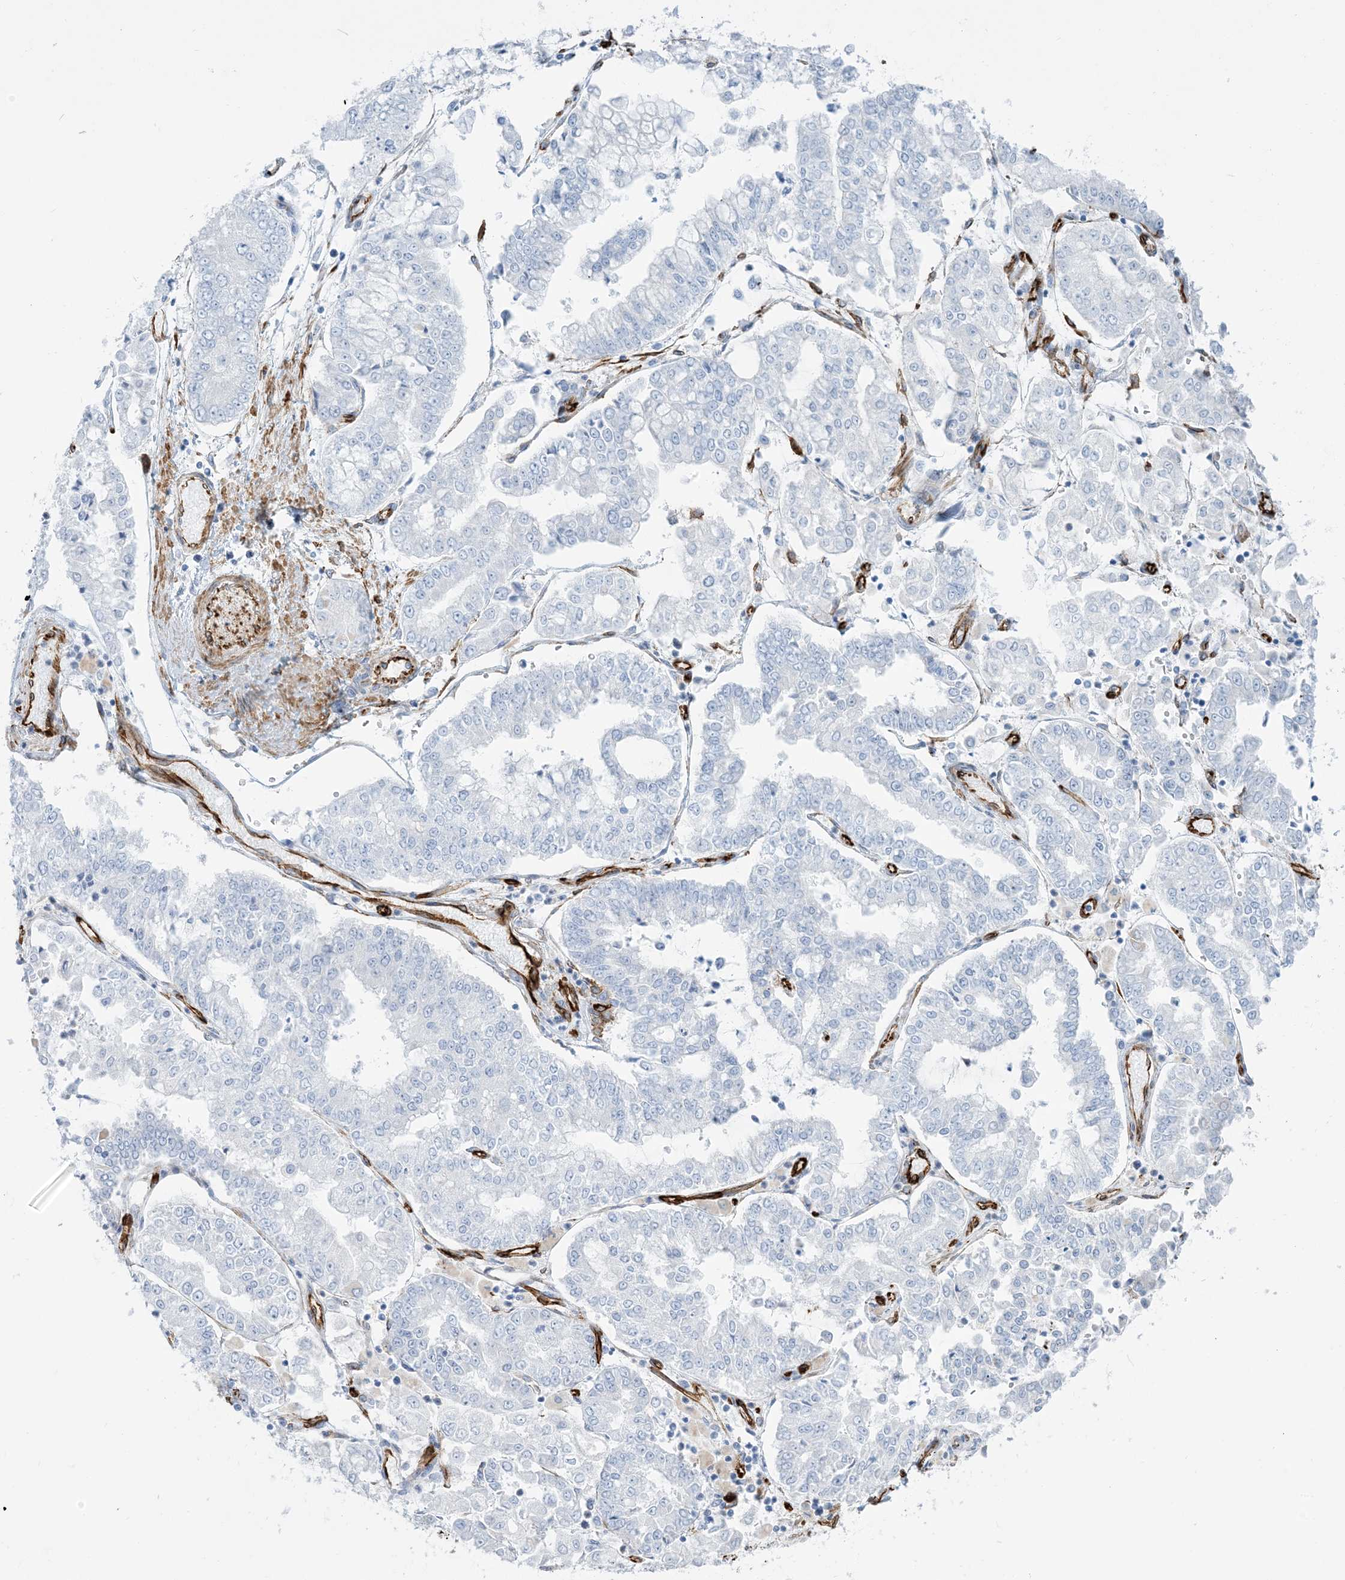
{"staining": {"intensity": "negative", "quantity": "none", "location": "none"}, "tissue": "stomach cancer", "cell_type": "Tumor cells", "image_type": "cancer", "snomed": [{"axis": "morphology", "description": "Adenocarcinoma, NOS"}, {"axis": "topography", "description": "Stomach"}], "caption": "IHC histopathology image of neoplastic tissue: human stomach cancer stained with DAB (3,3'-diaminobenzidine) displays no significant protein positivity in tumor cells.", "gene": "EPS8L3", "patient": {"sex": "male", "age": 76}}